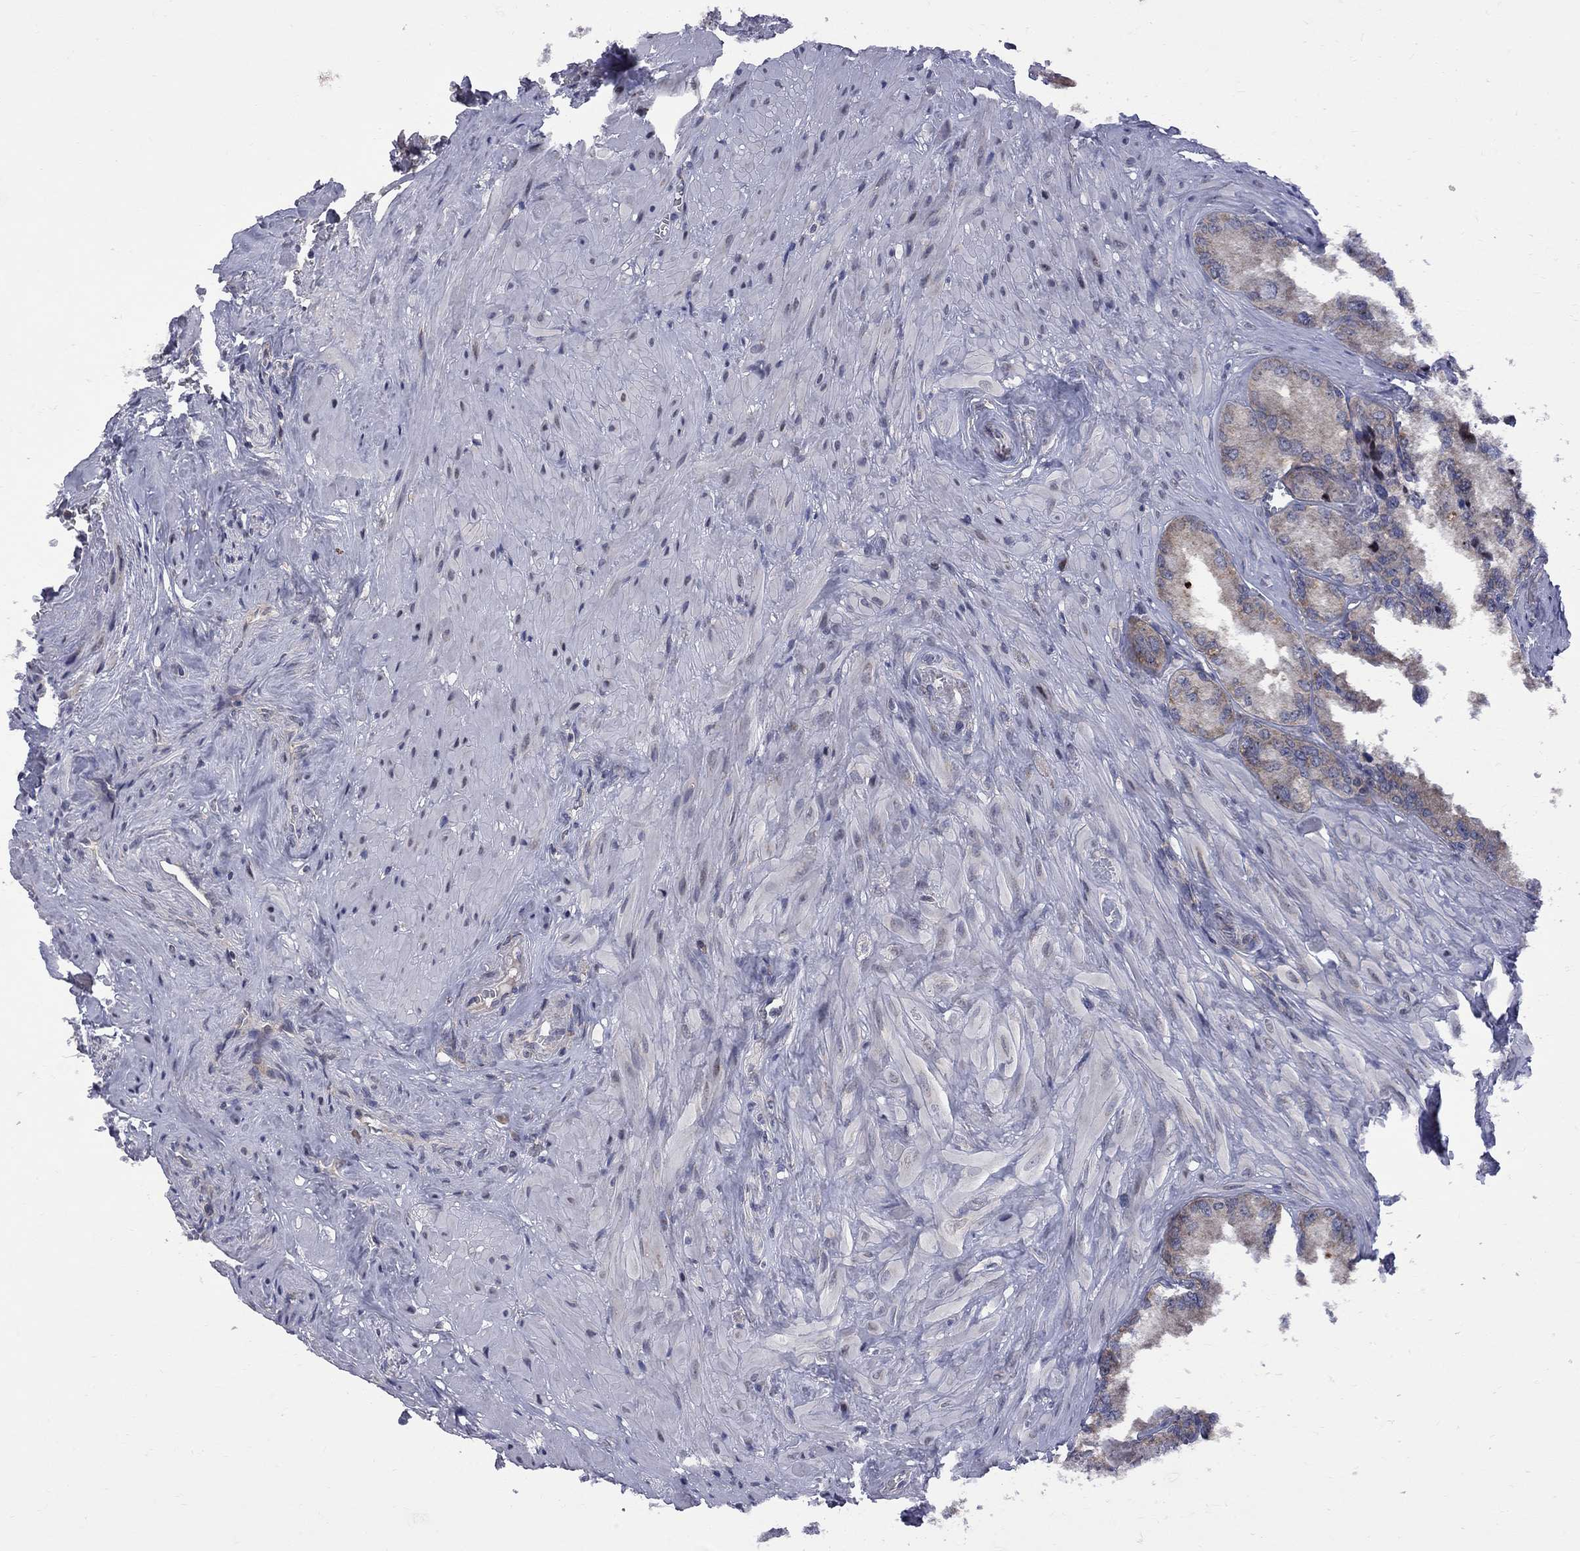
{"staining": {"intensity": "moderate", "quantity": "25%-75%", "location": "cytoplasmic/membranous"}, "tissue": "seminal vesicle", "cell_type": "Glandular cells", "image_type": "normal", "snomed": [{"axis": "morphology", "description": "Normal tissue, NOS"}, {"axis": "topography", "description": "Seminal veicle"}], "caption": "Moderate cytoplasmic/membranous positivity for a protein is seen in approximately 25%-75% of glandular cells of normal seminal vesicle using immunohistochemistry (IHC).", "gene": "CNOT11", "patient": {"sex": "male", "age": 72}}